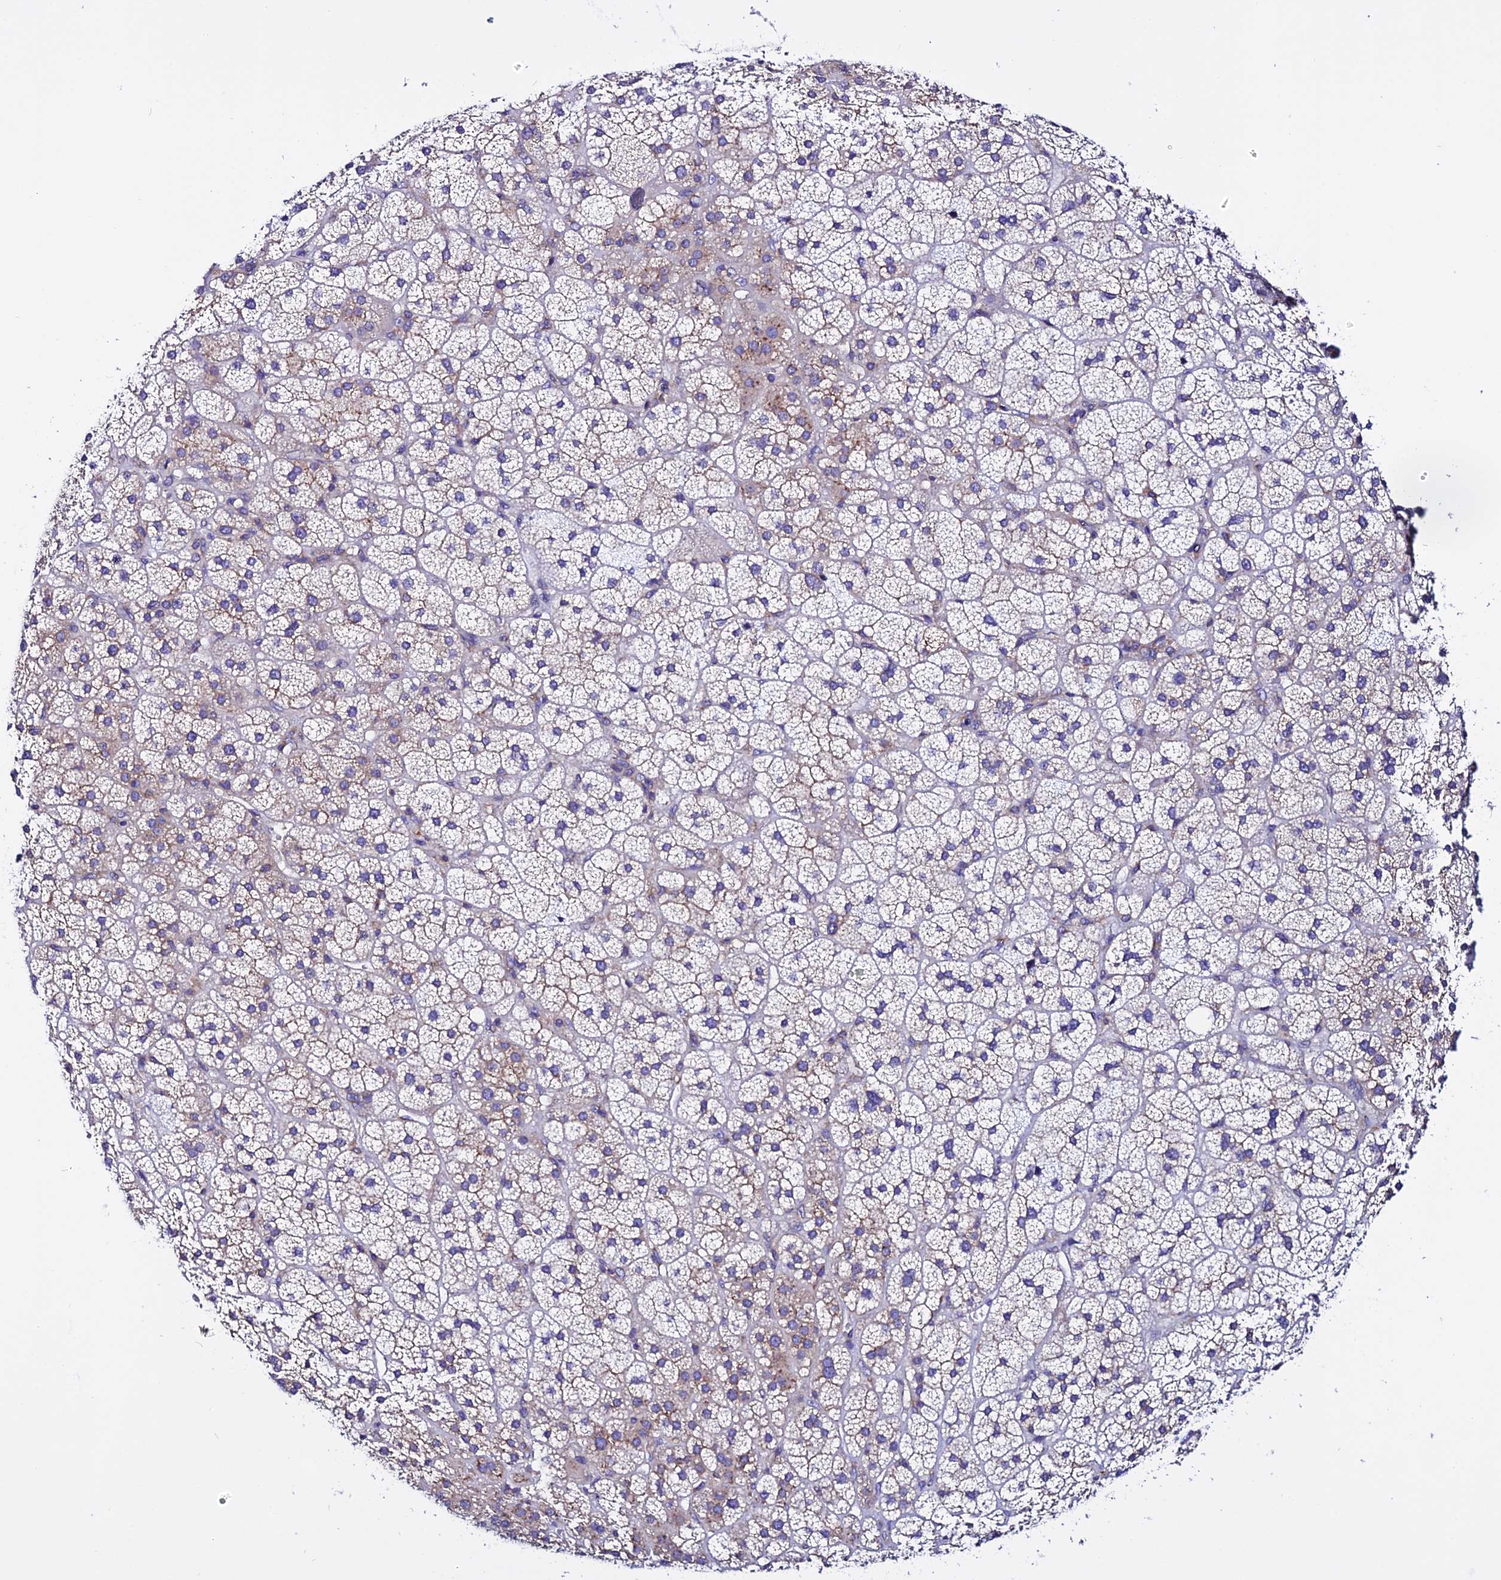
{"staining": {"intensity": "weak", "quantity": "25%-75%", "location": "cytoplasmic/membranous"}, "tissue": "adrenal gland", "cell_type": "Glandular cells", "image_type": "normal", "snomed": [{"axis": "morphology", "description": "Normal tissue, NOS"}, {"axis": "topography", "description": "Adrenal gland"}], "caption": "This photomicrograph shows benign adrenal gland stained with immunohistochemistry (IHC) to label a protein in brown. The cytoplasmic/membranous of glandular cells show weak positivity for the protein. Nuclei are counter-stained blue.", "gene": "EEF1G", "patient": {"sex": "female", "age": 70}}